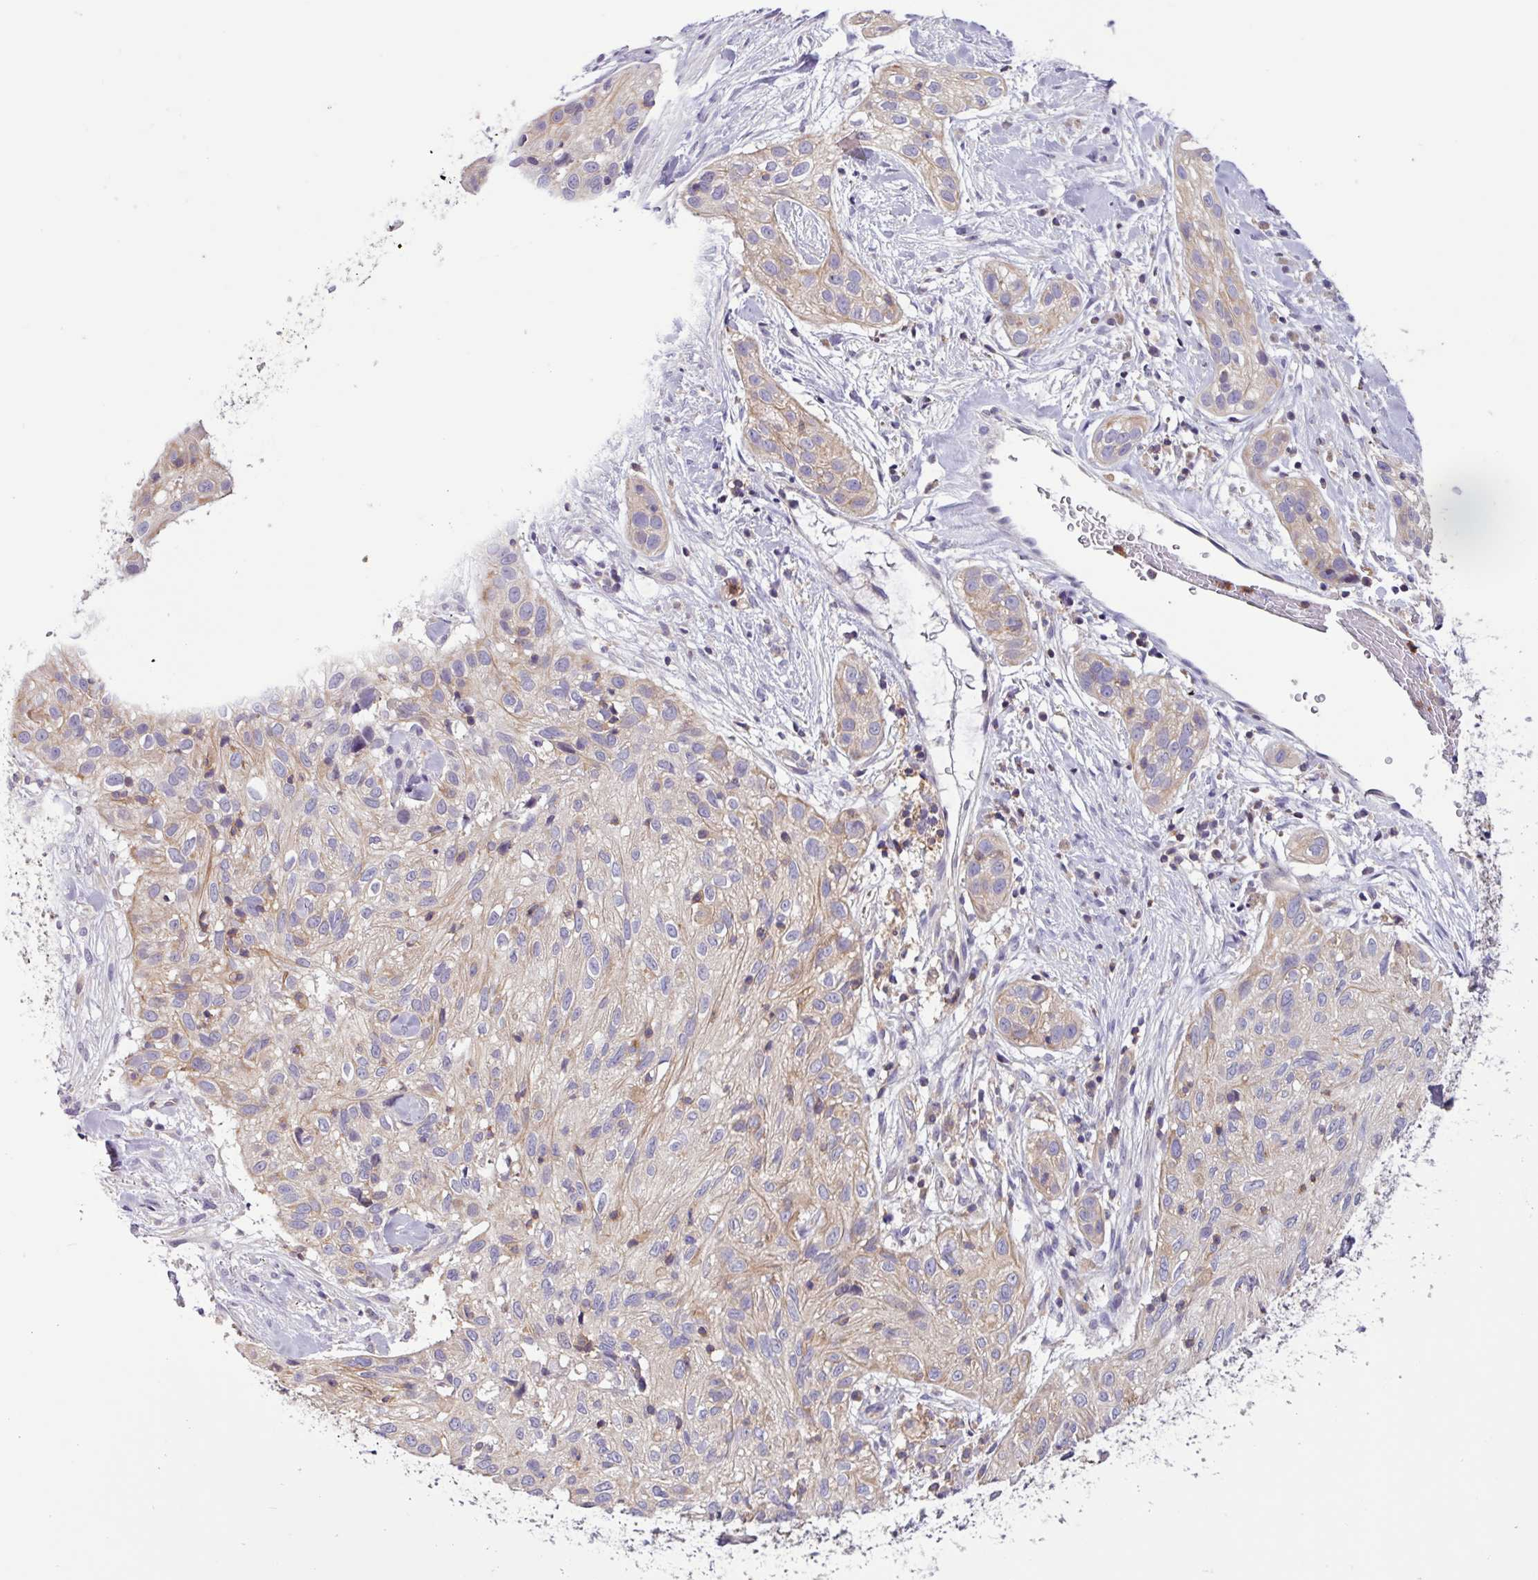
{"staining": {"intensity": "negative", "quantity": "none", "location": "none"}, "tissue": "skin cancer", "cell_type": "Tumor cells", "image_type": "cancer", "snomed": [{"axis": "morphology", "description": "Squamous cell carcinoma, NOS"}, {"axis": "topography", "description": "Skin"}], "caption": "Immunohistochemical staining of skin cancer shows no significant staining in tumor cells. The staining is performed using DAB brown chromogen with nuclei counter-stained in using hematoxylin.", "gene": "ACTR3", "patient": {"sex": "male", "age": 82}}